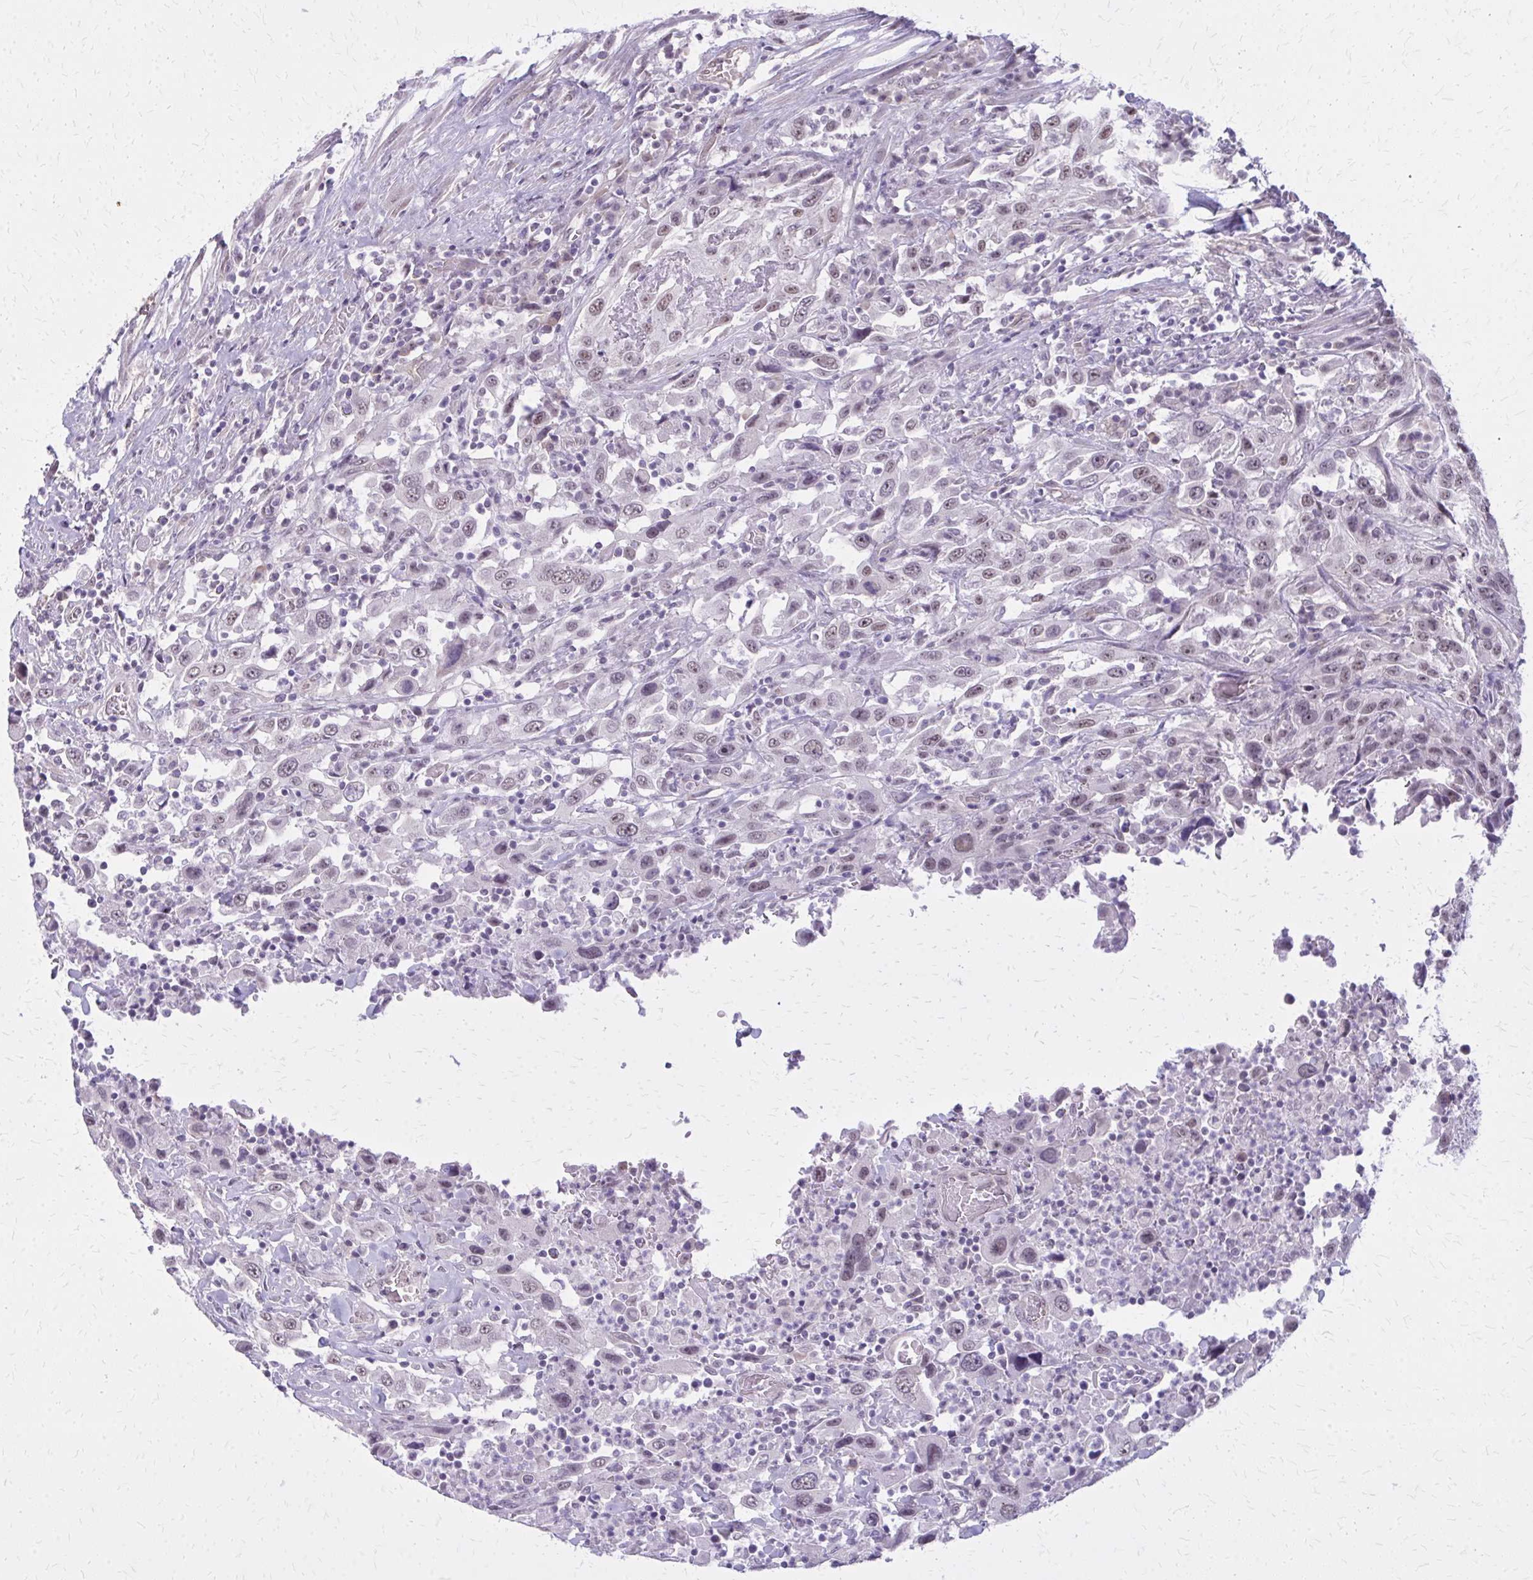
{"staining": {"intensity": "weak", "quantity": "<25%", "location": "nuclear"}, "tissue": "urothelial cancer", "cell_type": "Tumor cells", "image_type": "cancer", "snomed": [{"axis": "morphology", "description": "Urothelial carcinoma, High grade"}, {"axis": "topography", "description": "Urinary bladder"}], "caption": "High power microscopy histopathology image of an immunohistochemistry photomicrograph of urothelial carcinoma (high-grade), revealing no significant expression in tumor cells.", "gene": "PLCB1", "patient": {"sex": "male", "age": 61}}